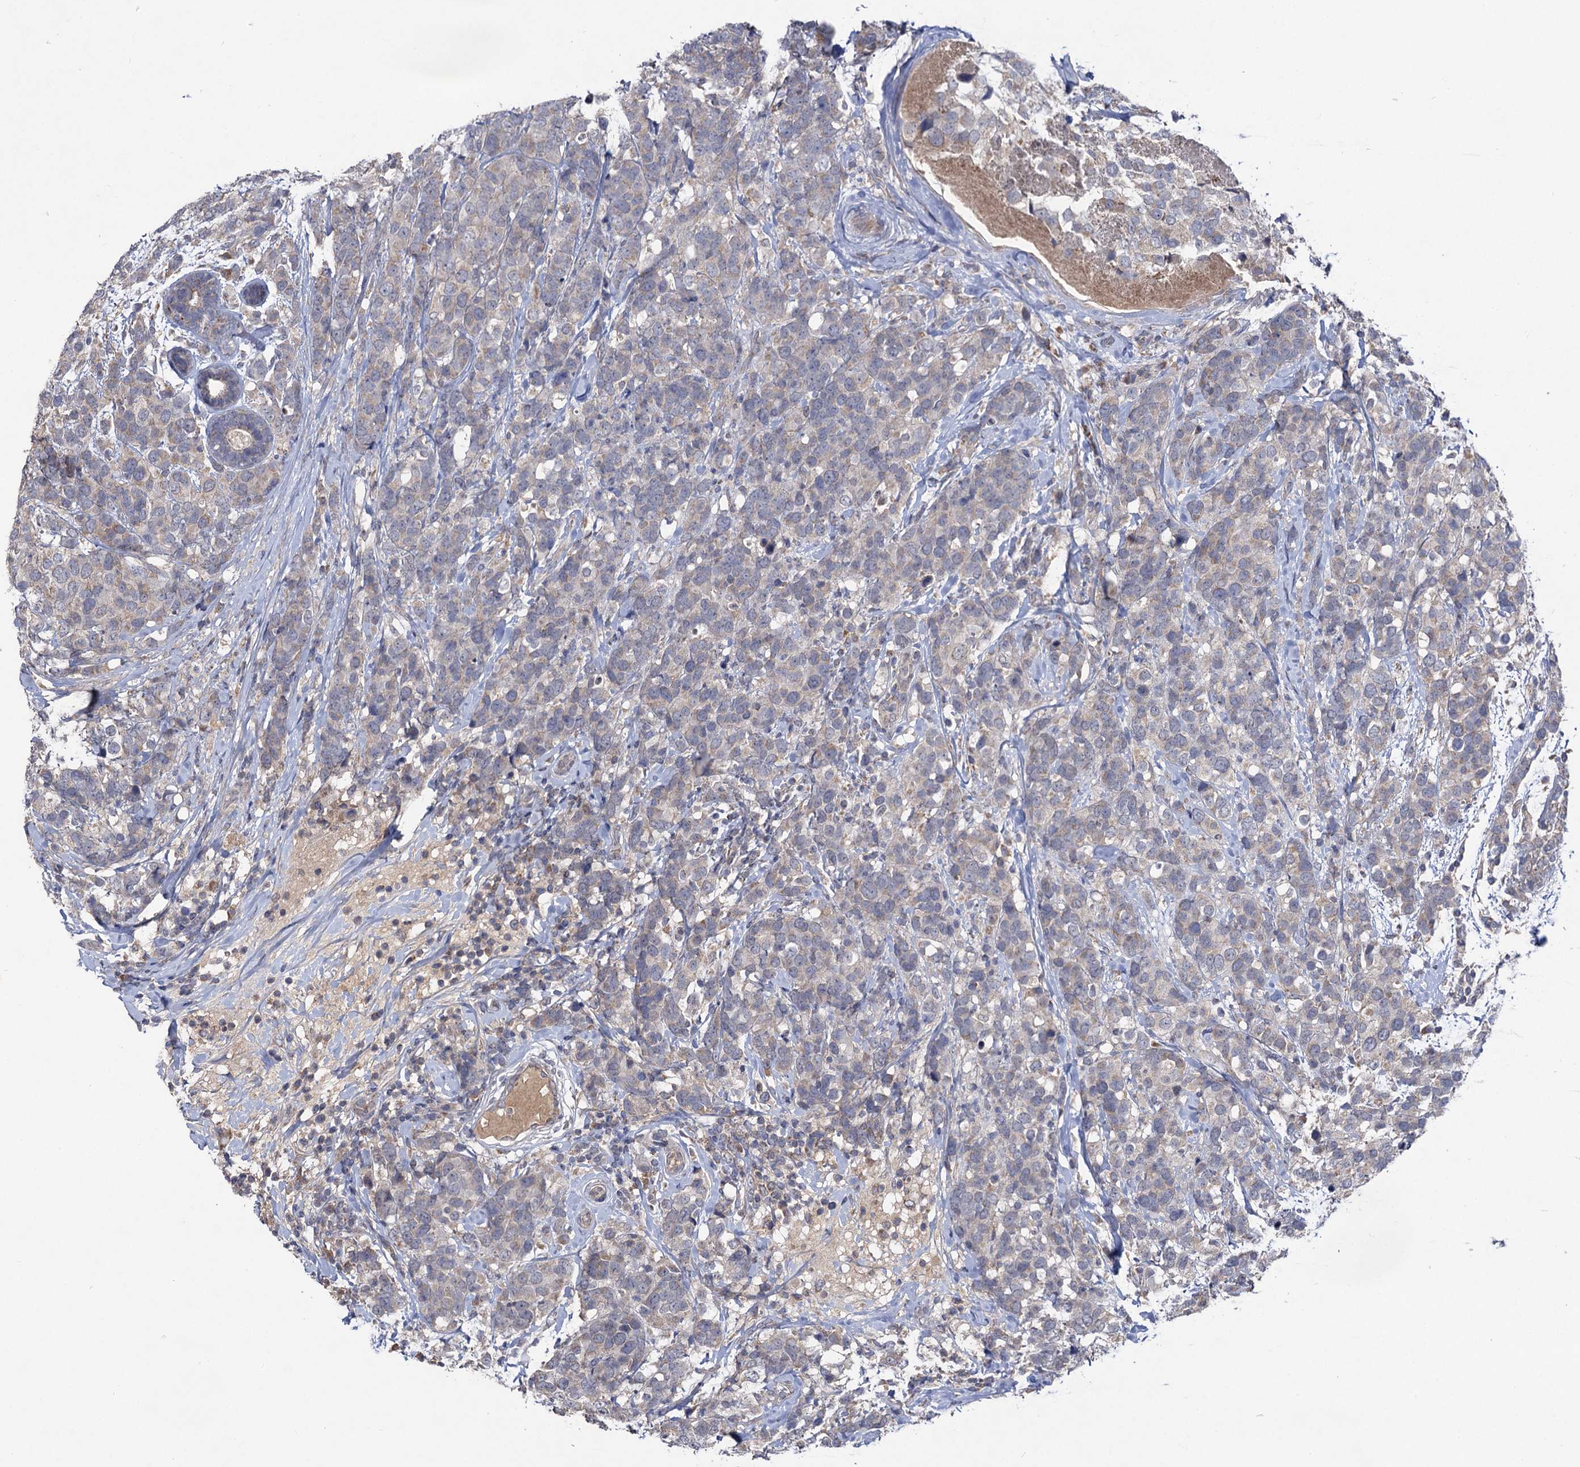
{"staining": {"intensity": "weak", "quantity": "25%-75%", "location": "cytoplasmic/membranous"}, "tissue": "breast cancer", "cell_type": "Tumor cells", "image_type": "cancer", "snomed": [{"axis": "morphology", "description": "Lobular carcinoma"}, {"axis": "topography", "description": "Breast"}], "caption": "Immunohistochemistry of lobular carcinoma (breast) shows low levels of weak cytoplasmic/membranous expression in approximately 25%-75% of tumor cells.", "gene": "VPS37D", "patient": {"sex": "female", "age": 59}}